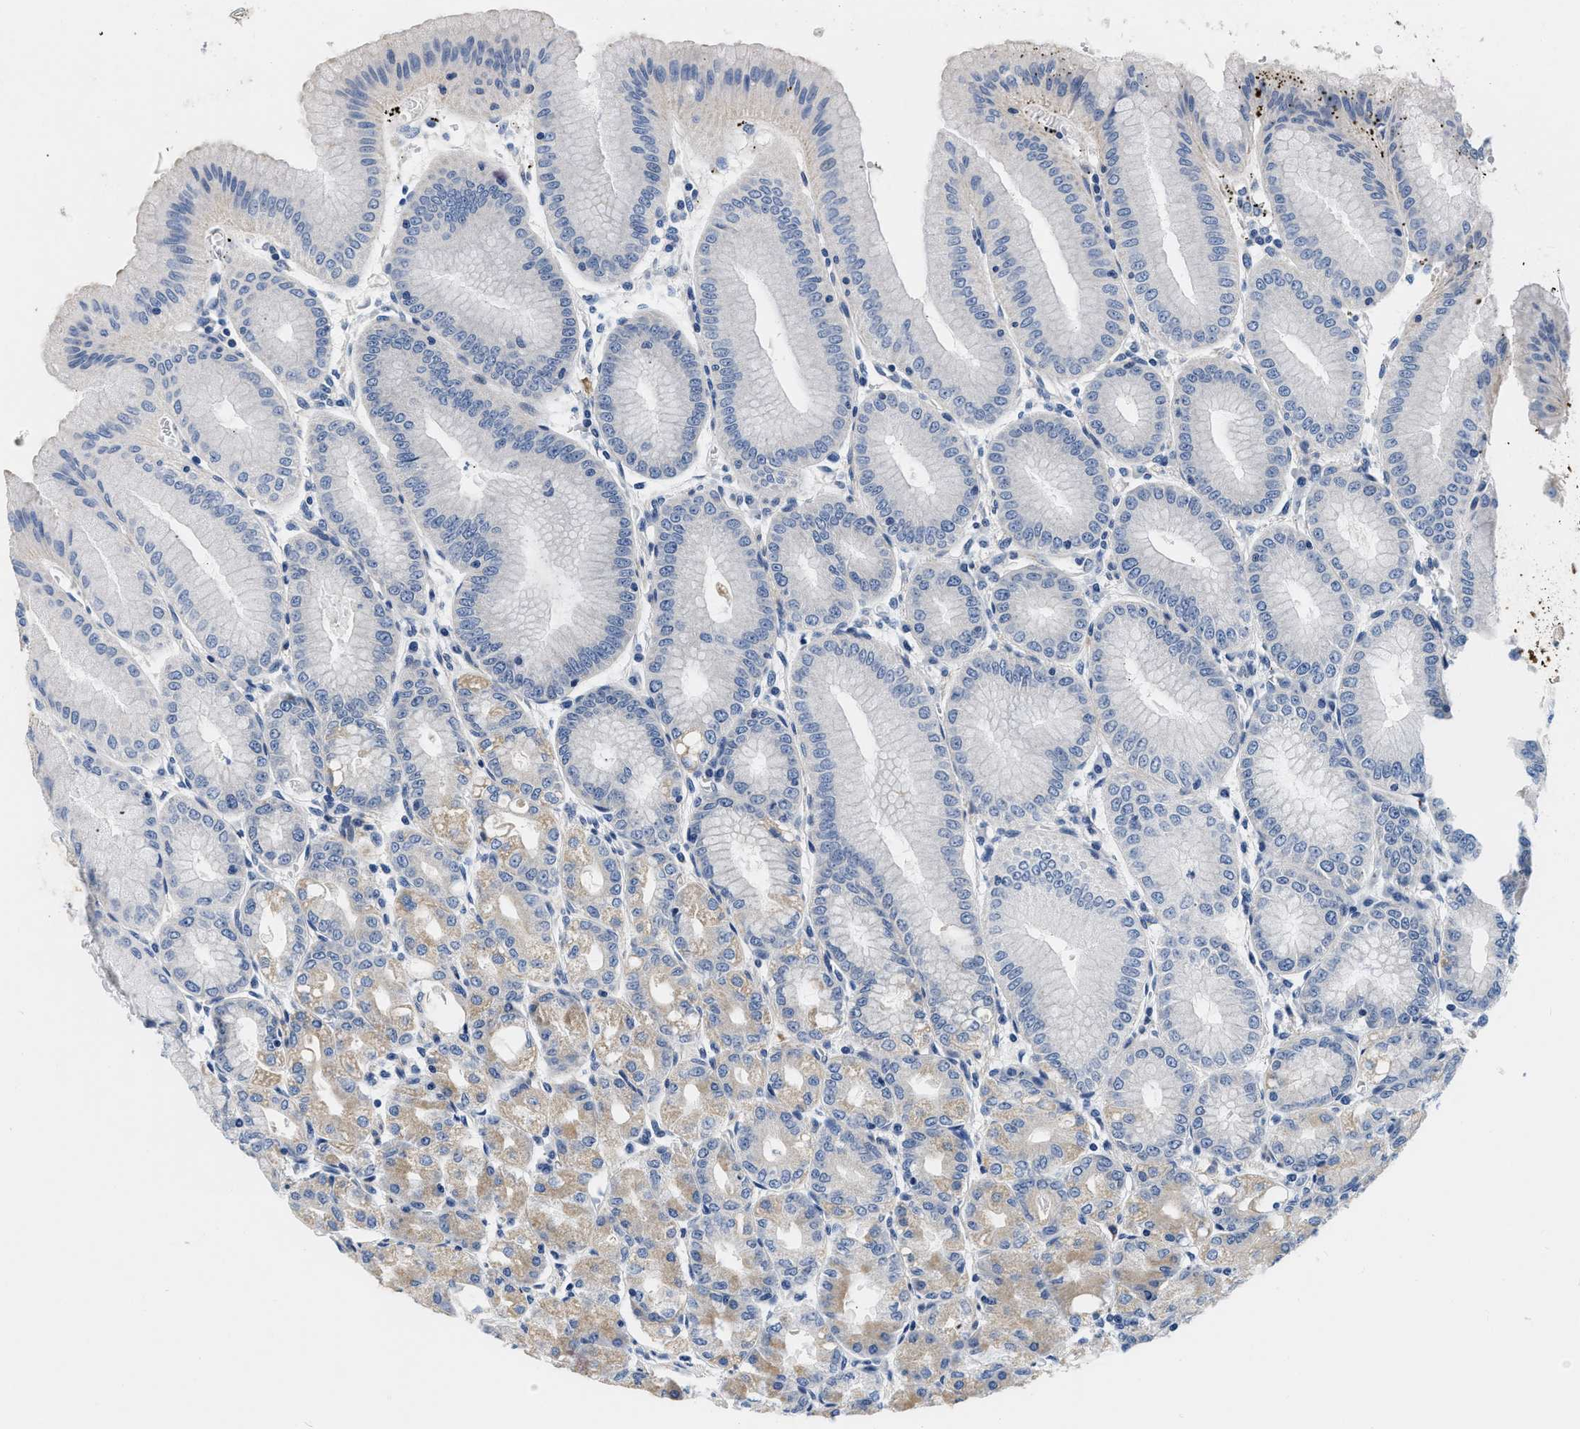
{"staining": {"intensity": "moderate", "quantity": "25%-75%", "location": "cytoplasmic/membranous"}, "tissue": "stomach", "cell_type": "Glandular cells", "image_type": "normal", "snomed": [{"axis": "morphology", "description": "Normal tissue, NOS"}, {"axis": "topography", "description": "Stomach, lower"}], "caption": "High-magnification brightfield microscopy of unremarkable stomach stained with DAB (brown) and counterstained with hematoxylin (blue). glandular cells exhibit moderate cytoplasmic/membranous staining is appreciated in approximately25%-75% of cells. The protein of interest is shown in brown color, while the nuclei are stained blue.", "gene": "PDP1", "patient": {"sex": "male", "age": 71}}